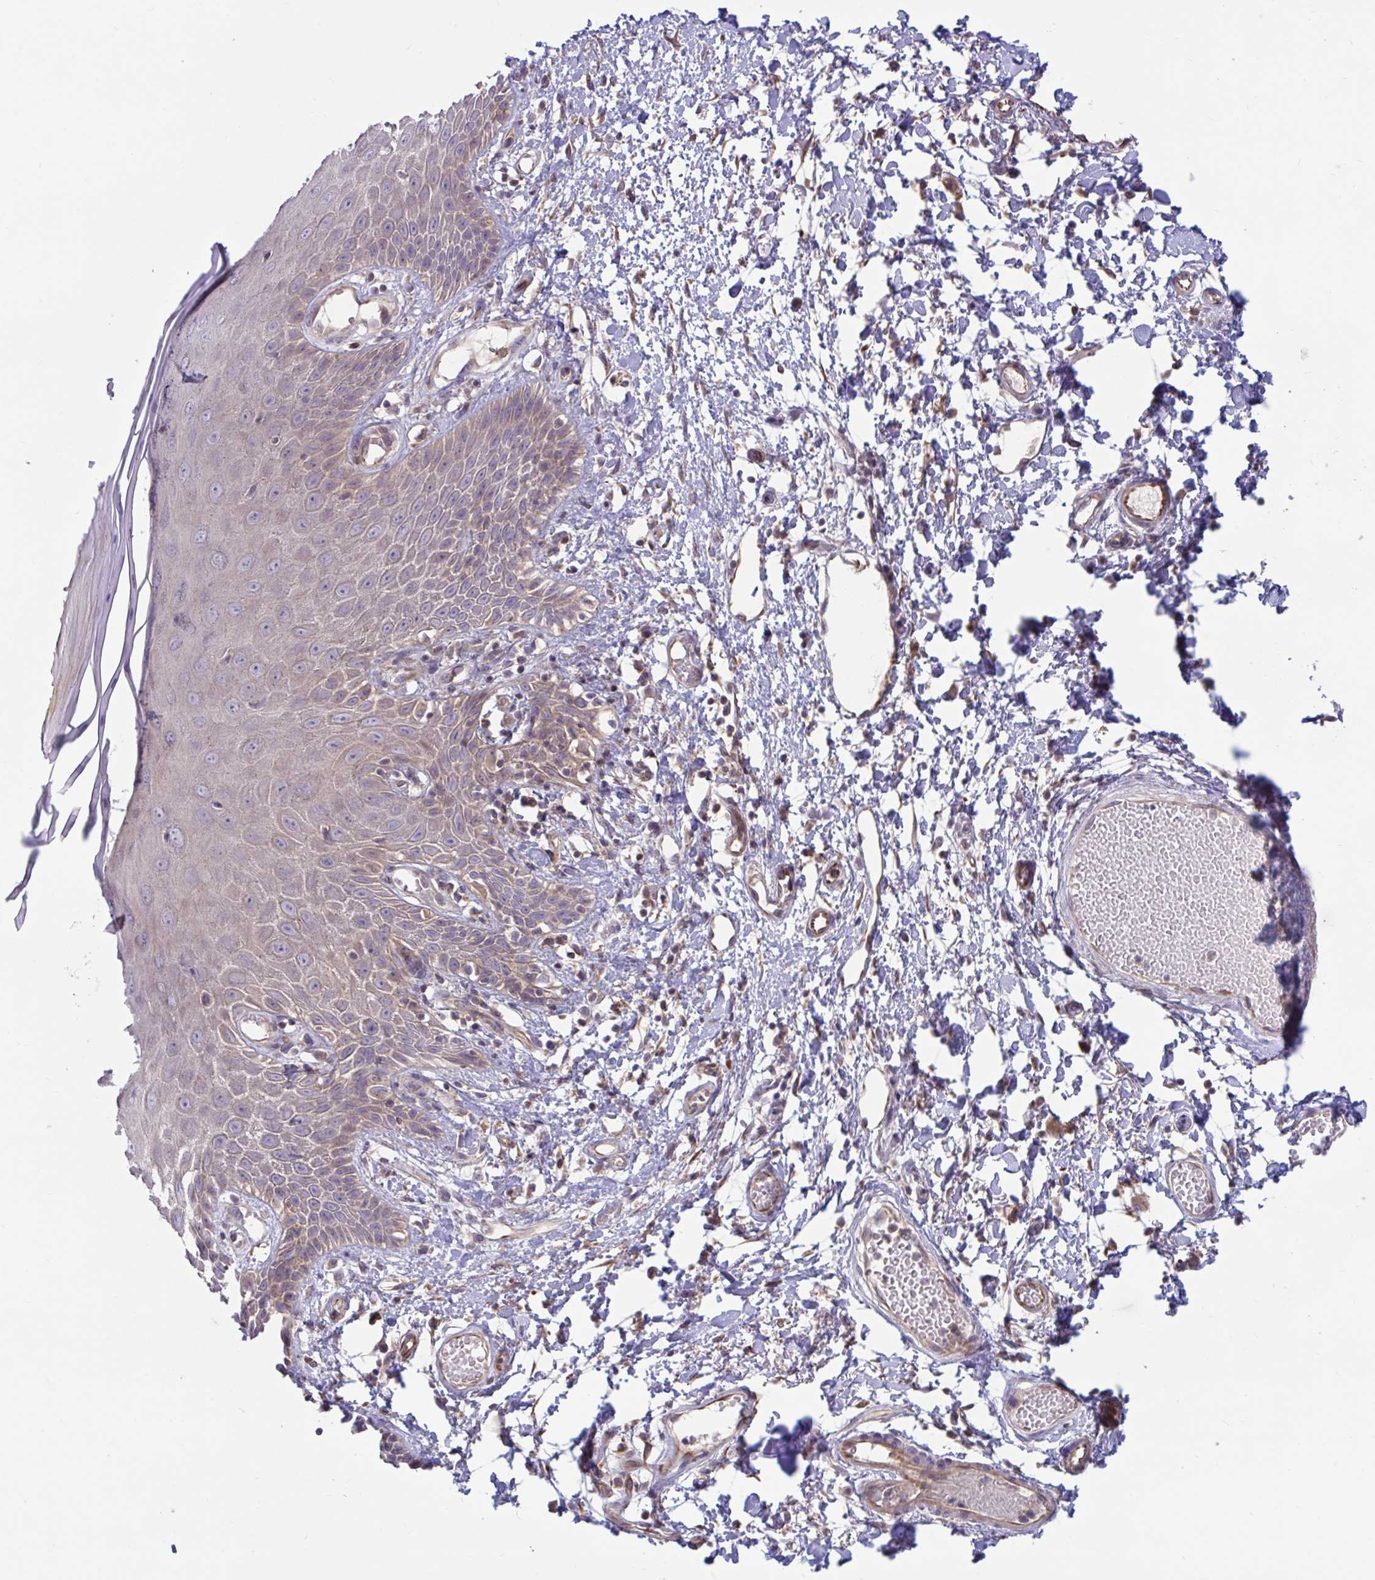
{"staining": {"intensity": "moderate", "quantity": "25%-75%", "location": "cytoplasmic/membranous"}, "tissue": "skin", "cell_type": "Epidermal cells", "image_type": "normal", "snomed": [{"axis": "morphology", "description": "Normal tissue, NOS"}, {"axis": "topography", "description": "Anal"}, {"axis": "topography", "description": "Peripheral nerve tissue"}], "caption": "This micrograph demonstrates immunohistochemistry (IHC) staining of normal human skin, with medium moderate cytoplasmic/membranous staining in about 25%-75% of epidermal cells.", "gene": "IST1", "patient": {"sex": "male", "age": 78}}